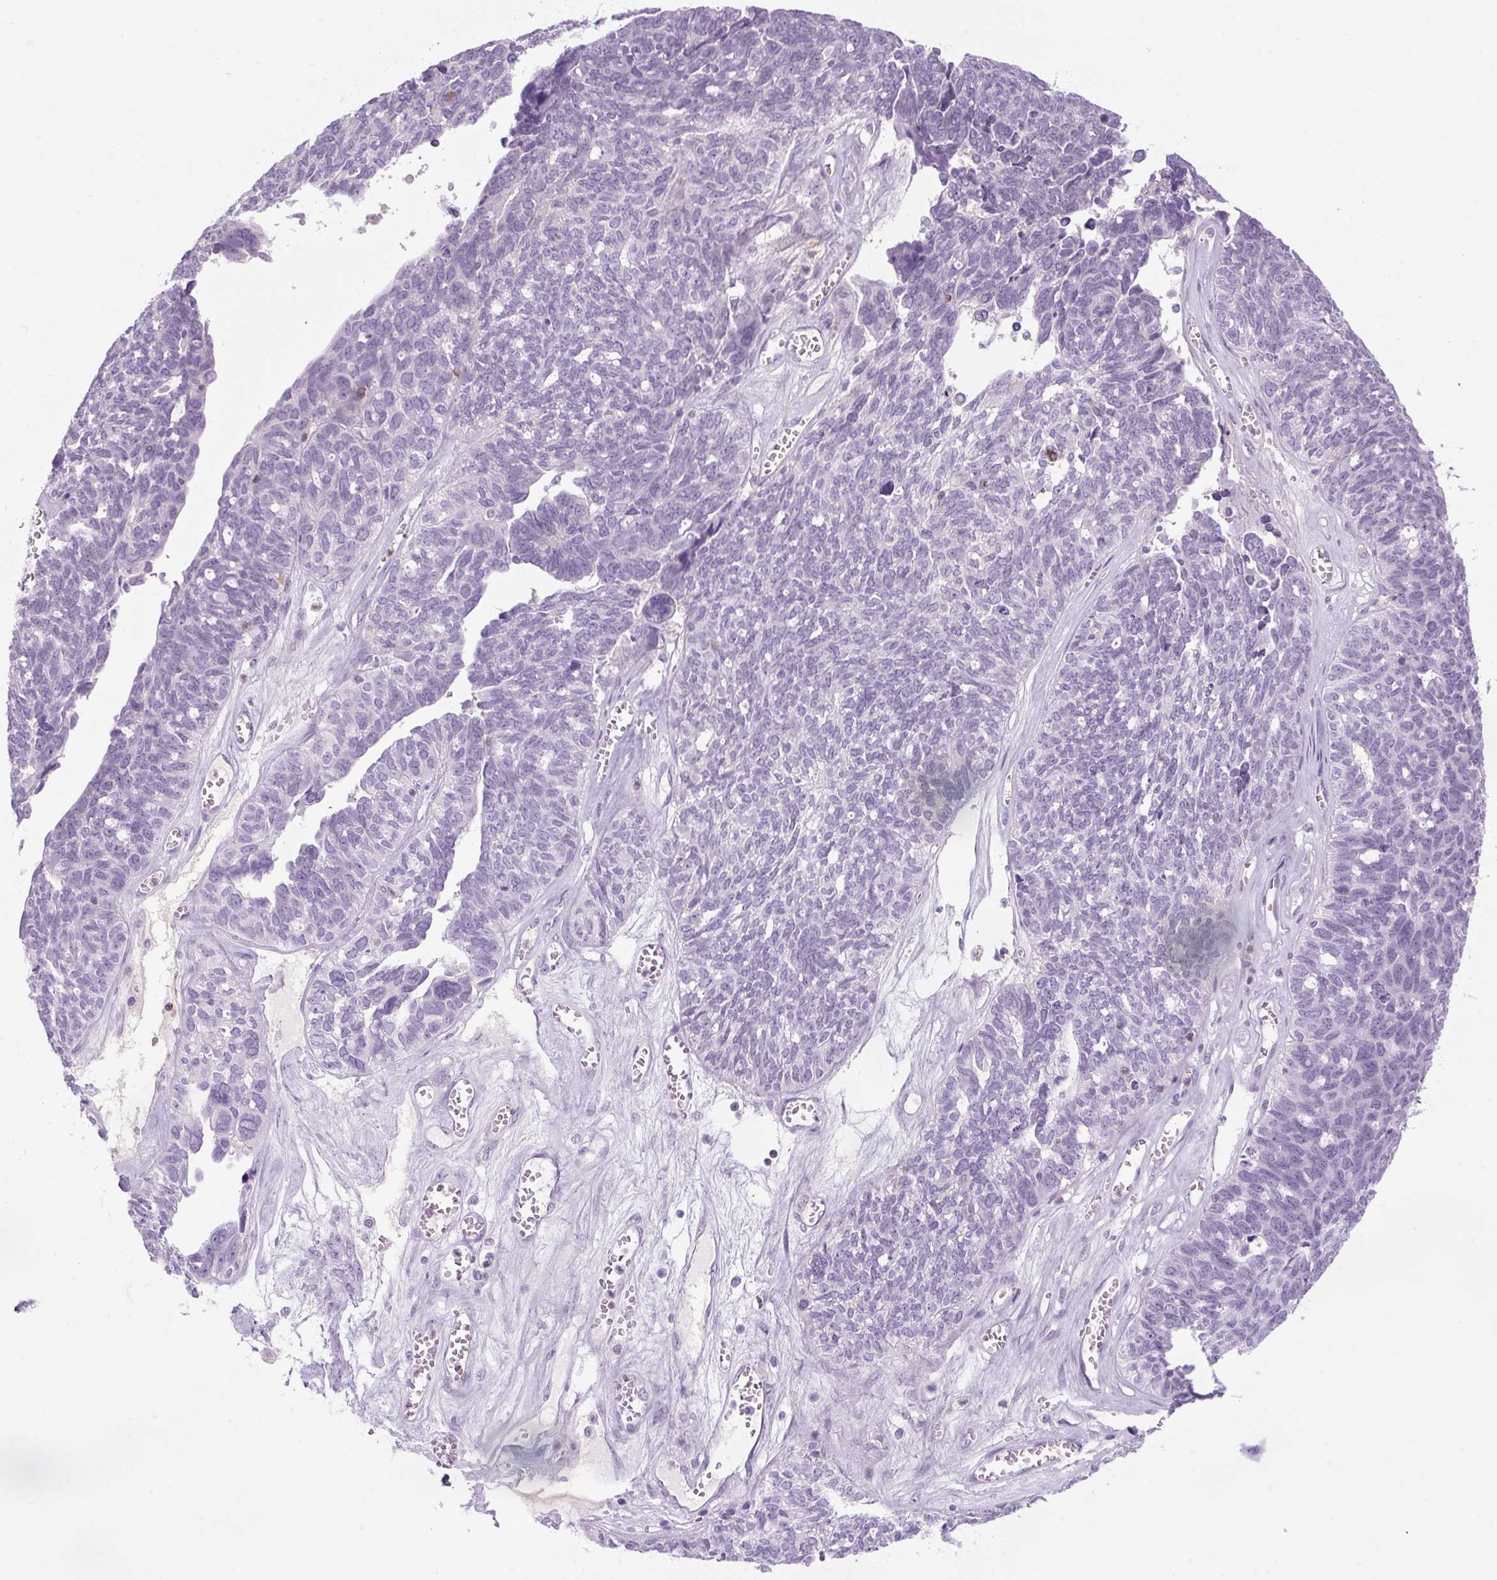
{"staining": {"intensity": "negative", "quantity": "none", "location": "none"}, "tissue": "ovarian cancer", "cell_type": "Tumor cells", "image_type": "cancer", "snomed": [{"axis": "morphology", "description": "Cystadenocarcinoma, serous, NOS"}, {"axis": "topography", "description": "Ovary"}], "caption": "Tumor cells show no significant protein staining in ovarian serous cystadenocarcinoma. (Immunohistochemistry (ihc), brightfield microscopy, high magnification).", "gene": "TIGD2", "patient": {"sex": "female", "age": 79}}